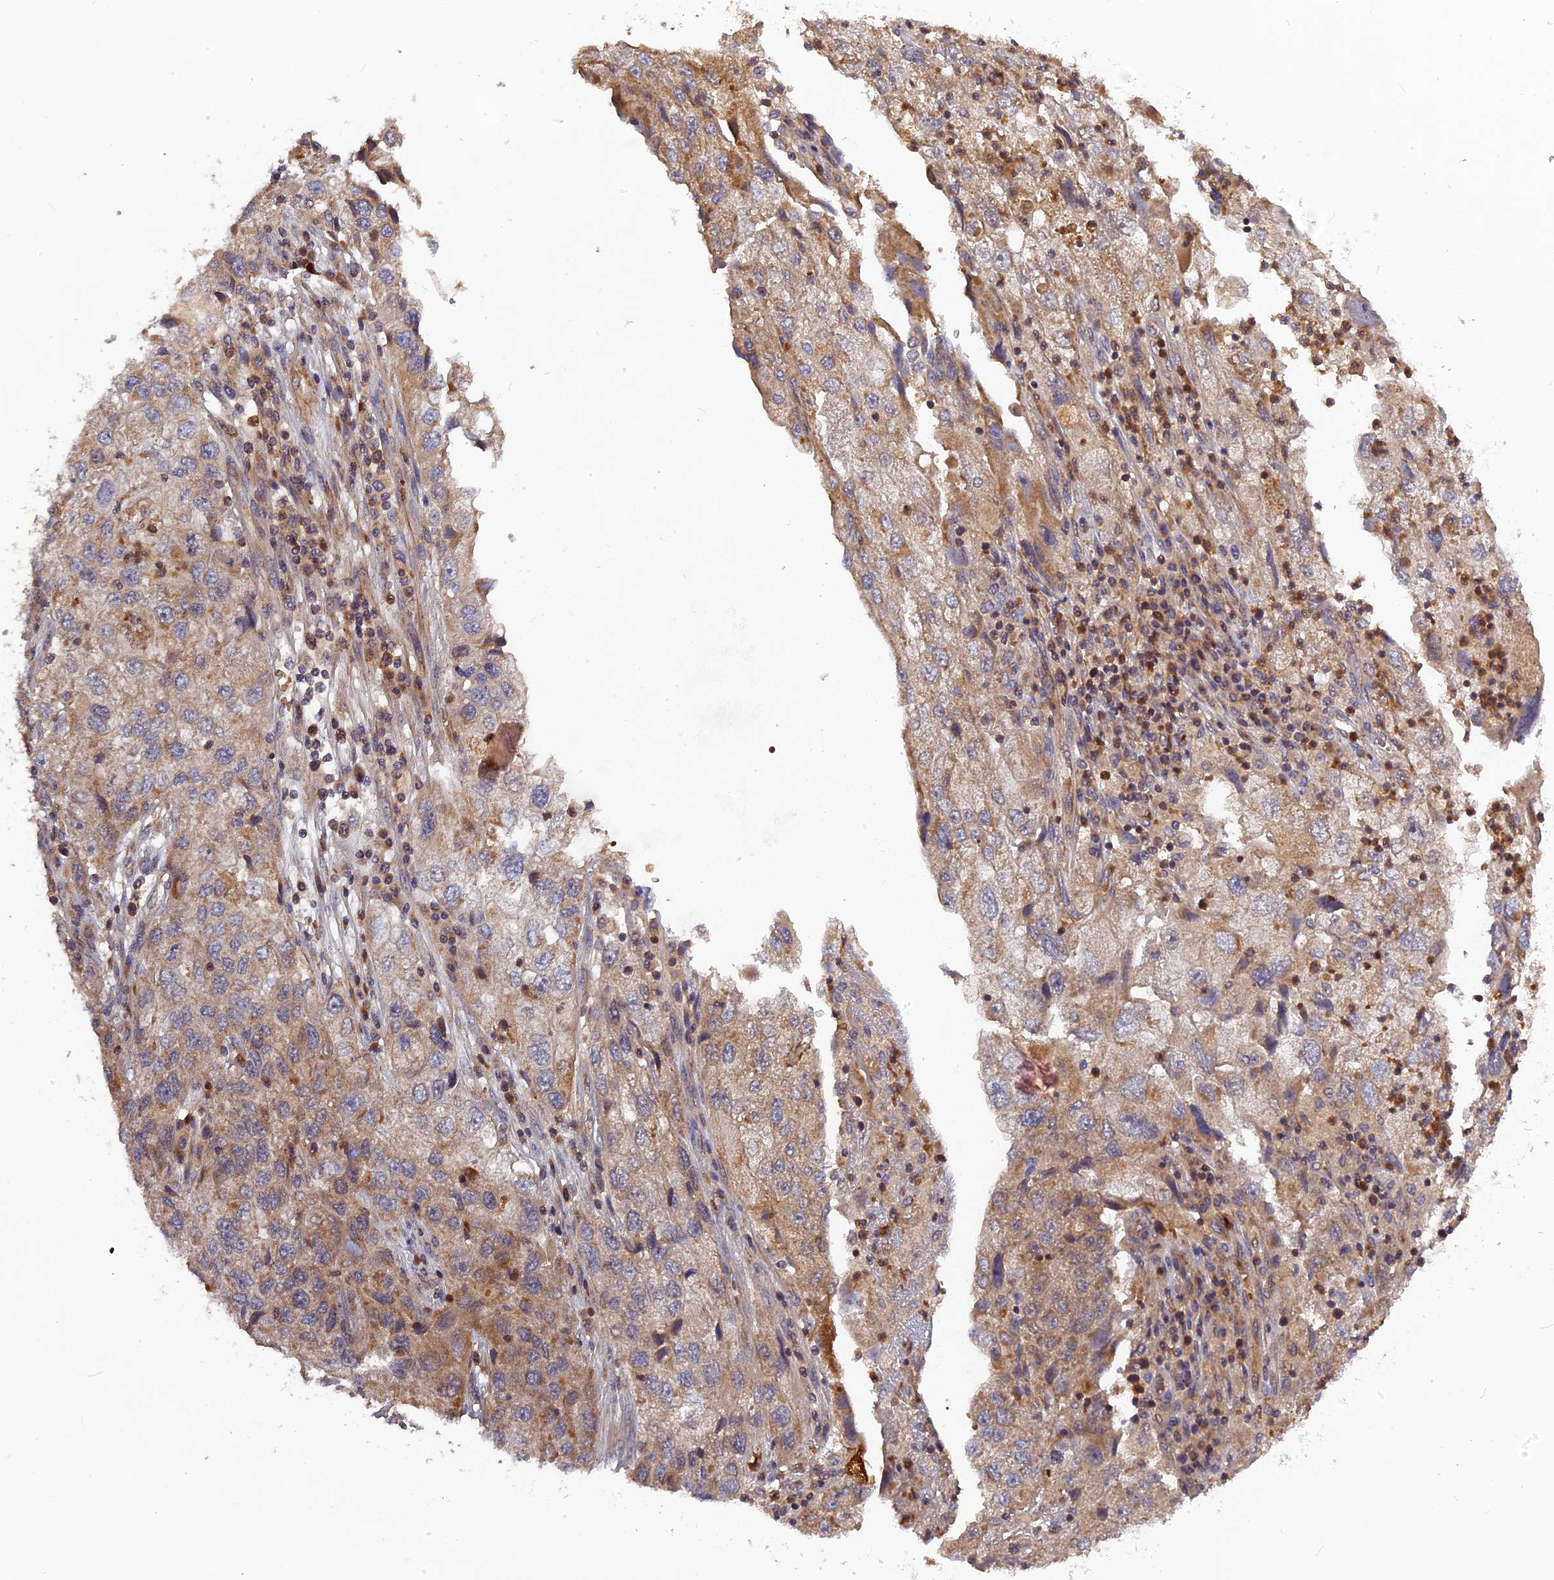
{"staining": {"intensity": "weak", "quantity": "25%-75%", "location": "cytoplasmic/membranous"}, "tissue": "endometrial cancer", "cell_type": "Tumor cells", "image_type": "cancer", "snomed": [{"axis": "morphology", "description": "Adenocarcinoma, NOS"}, {"axis": "topography", "description": "Endometrium"}], "caption": "High-power microscopy captured an immunohistochemistry (IHC) image of adenocarcinoma (endometrial), revealing weak cytoplasmic/membranous staining in about 25%-75% of tumor cells.", "gene": "RPIA", "patient": {"sex": "female", "age": 49}}